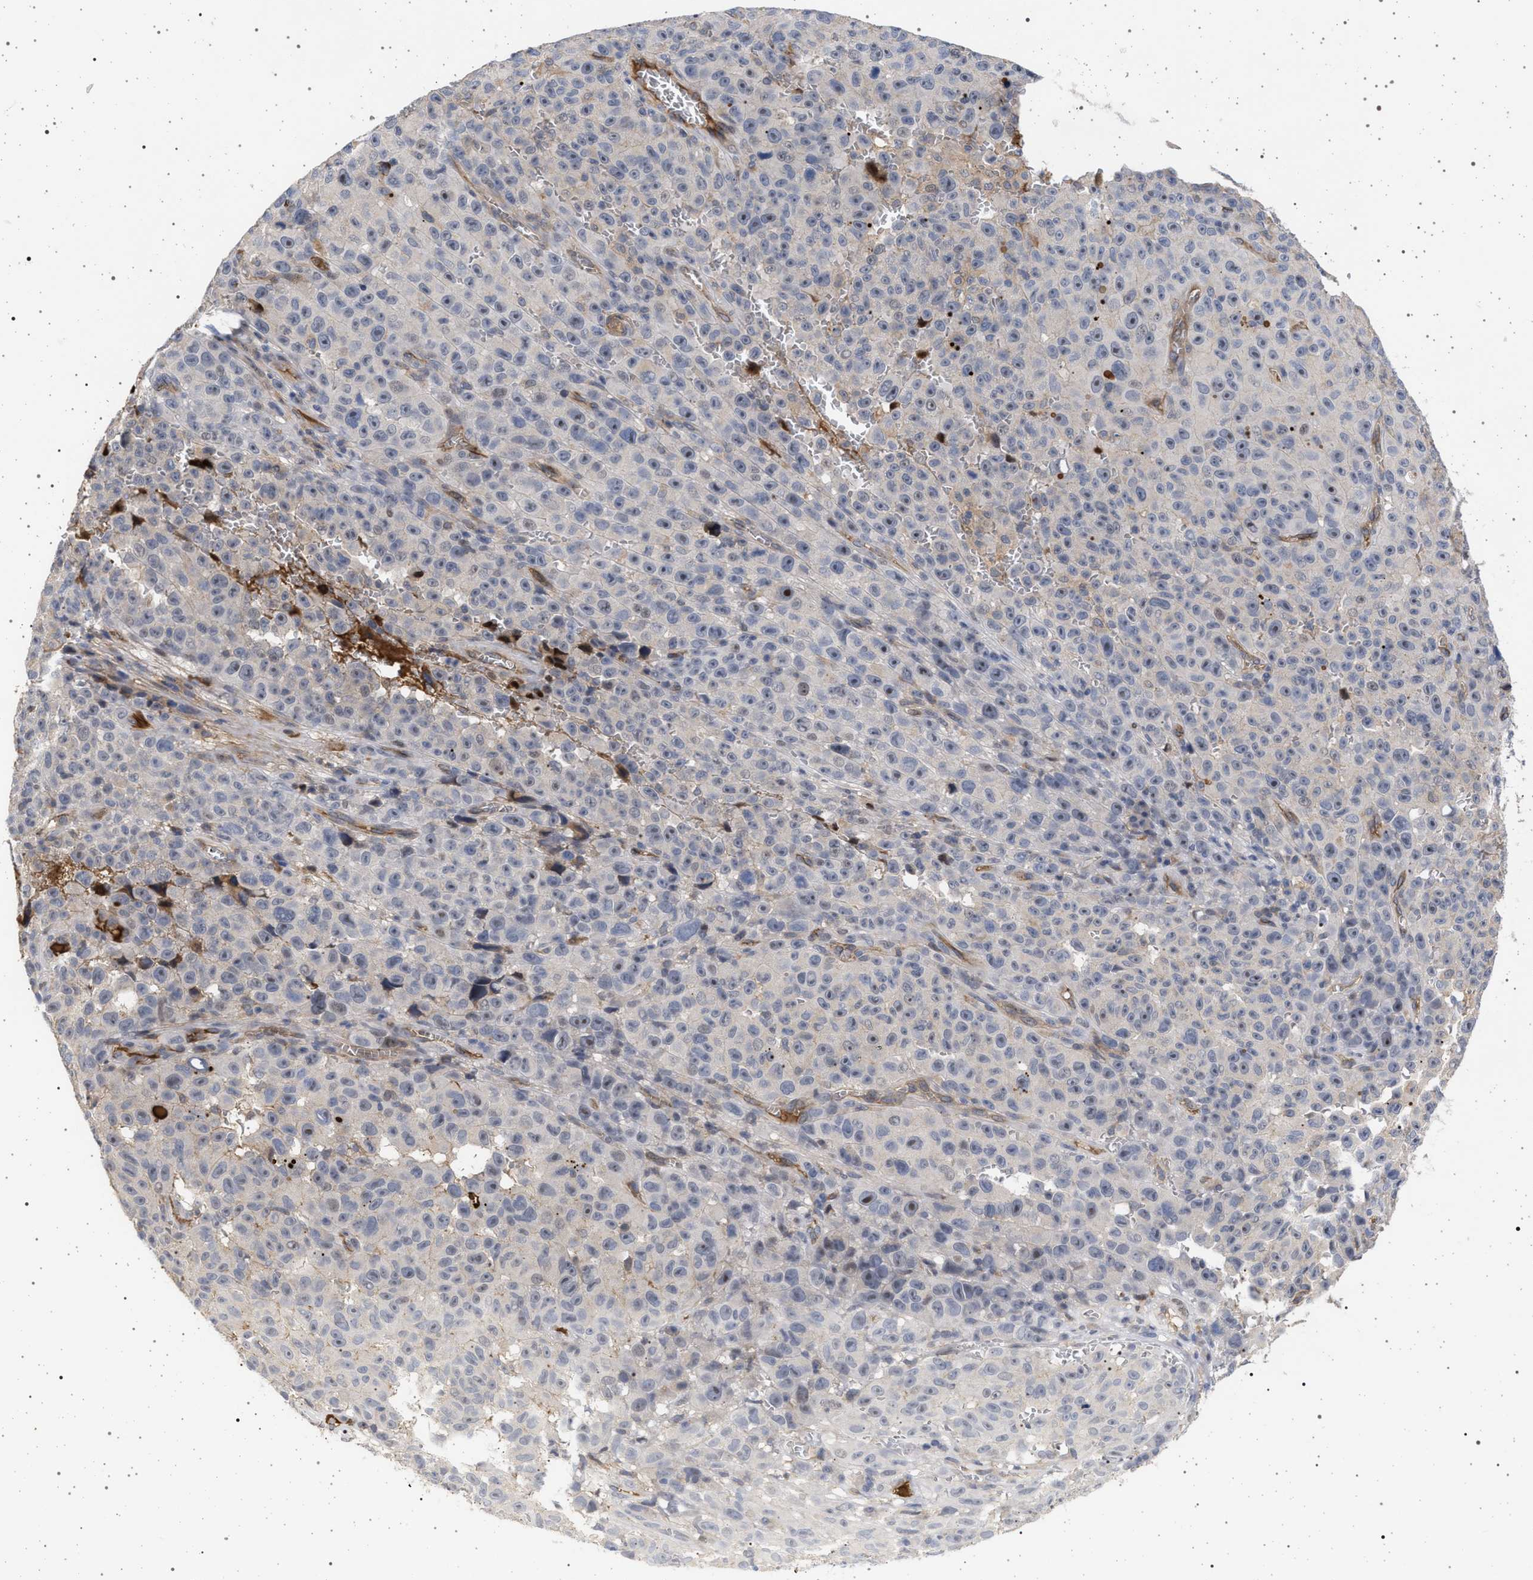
{"staining": {"intensity": "negative", "quantity": "none", "location": "none"}, "tissue": "melanoma", "cell_type": "Tumor cells", "image_type": "cancer", "snomed": [{"axis": "morphology", "description": "Malignant melanoma, NOS"}, {"axis": "topography", "description": "Skin"}], "caption": "Tumor cells are negative for protein expression in human melanoma. (DAB (3,3'-diaminobenzidine) immunohistochemistry with hematoxylin counter stain).", "gene": "RBM48", "patient": {"sex": "female", "age": 82}}